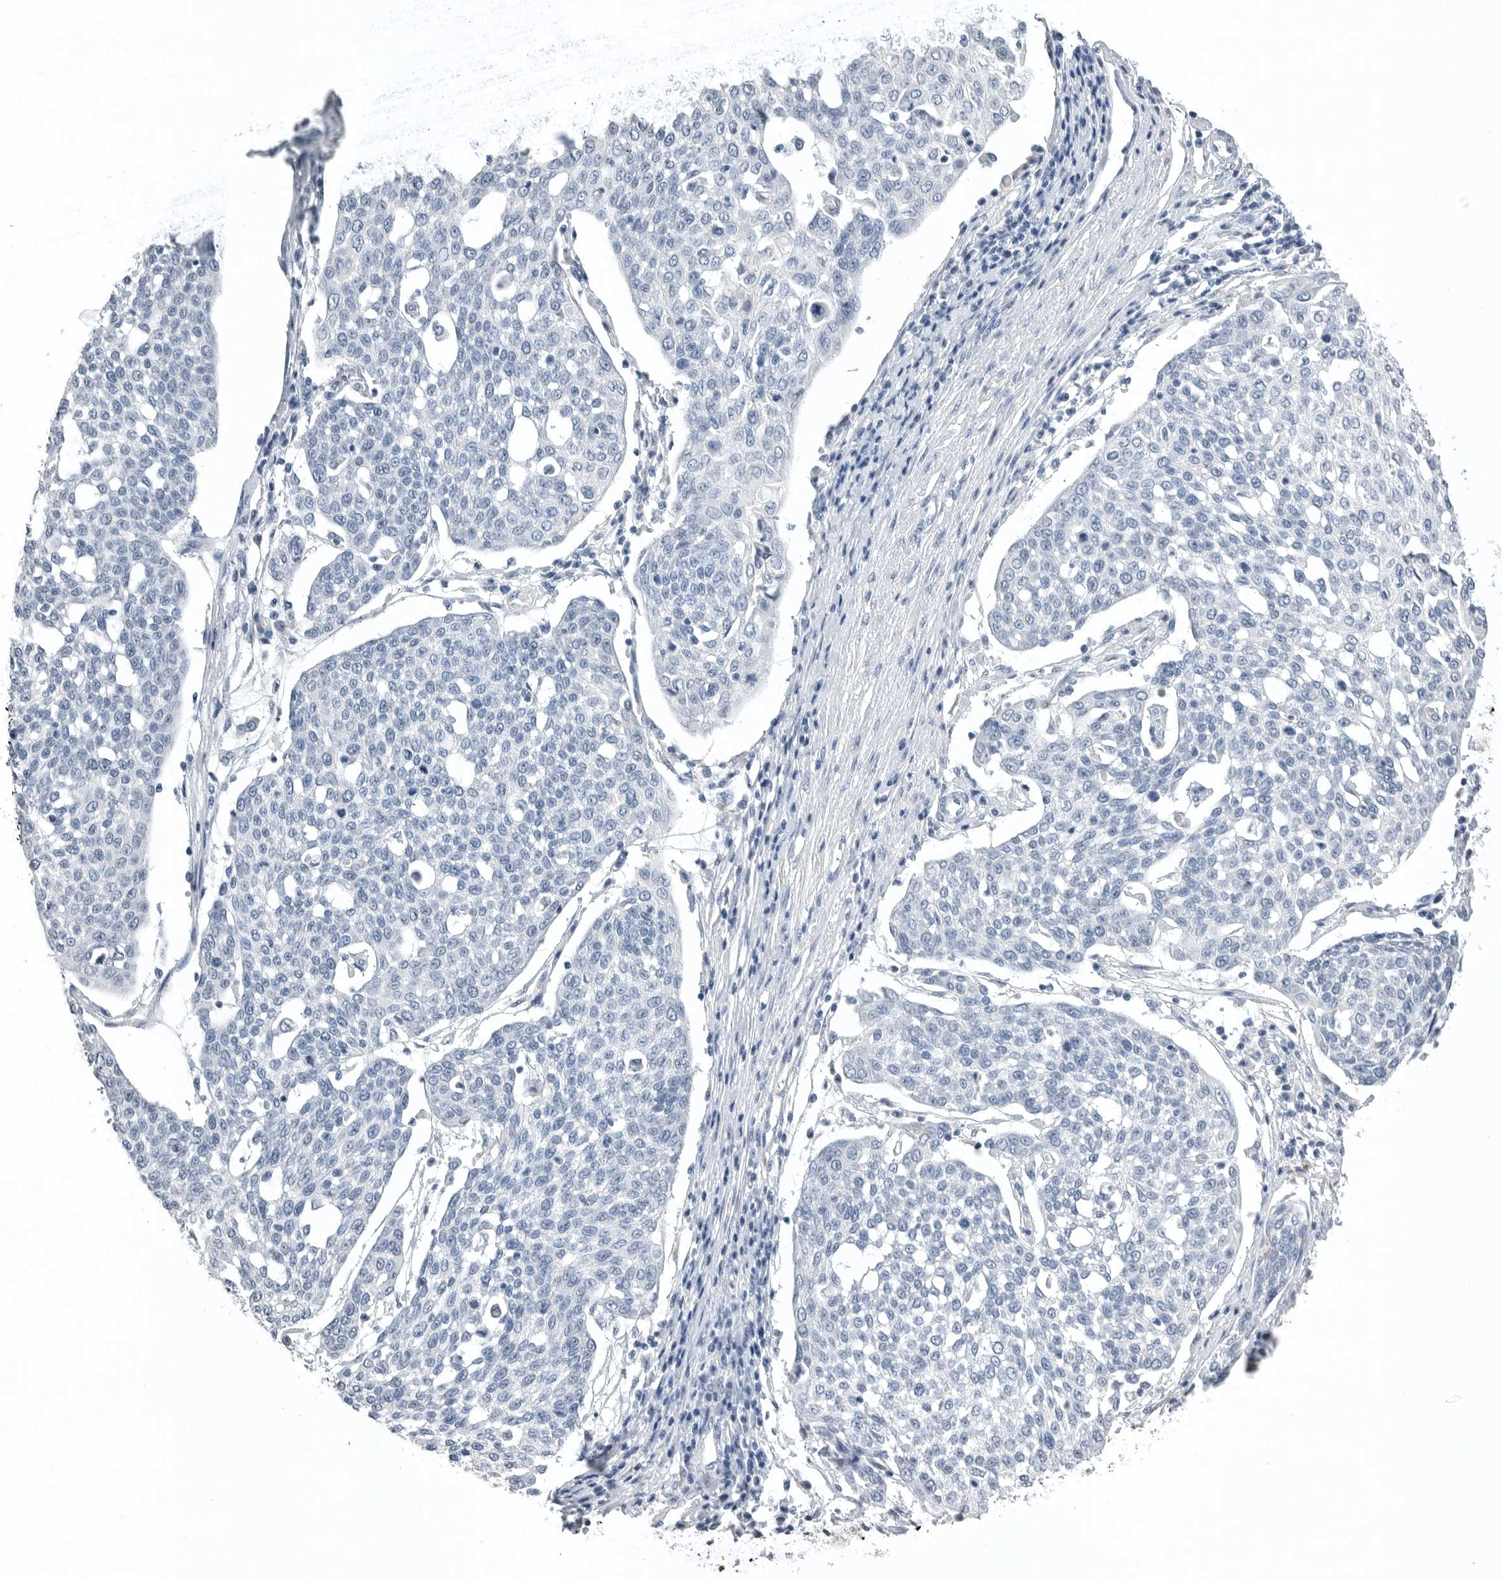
{"staining": {"intensity": "negative", "quantity": "none", "location": "none"}, "tissue": "cervical cancer", "cell_type": "Tumor cells", "image_type": "cancer", "snomed": [{"axis": "morphology", "description": "Squamous cell carcinoma, NOS"}, {"axis": "topography", "description": "Cervix"}], "caption": "High magnification brightfield microscopy of cervical cancer (squamous cell carcinoma) stained with DAB (3,3'-diaminobenzidine) (brown) and counterstained with hematoxylin (blue): tumor cells show no significant positivity.", "gene": "TIMP1", "patient": {"sex": "female", "age": 34}}